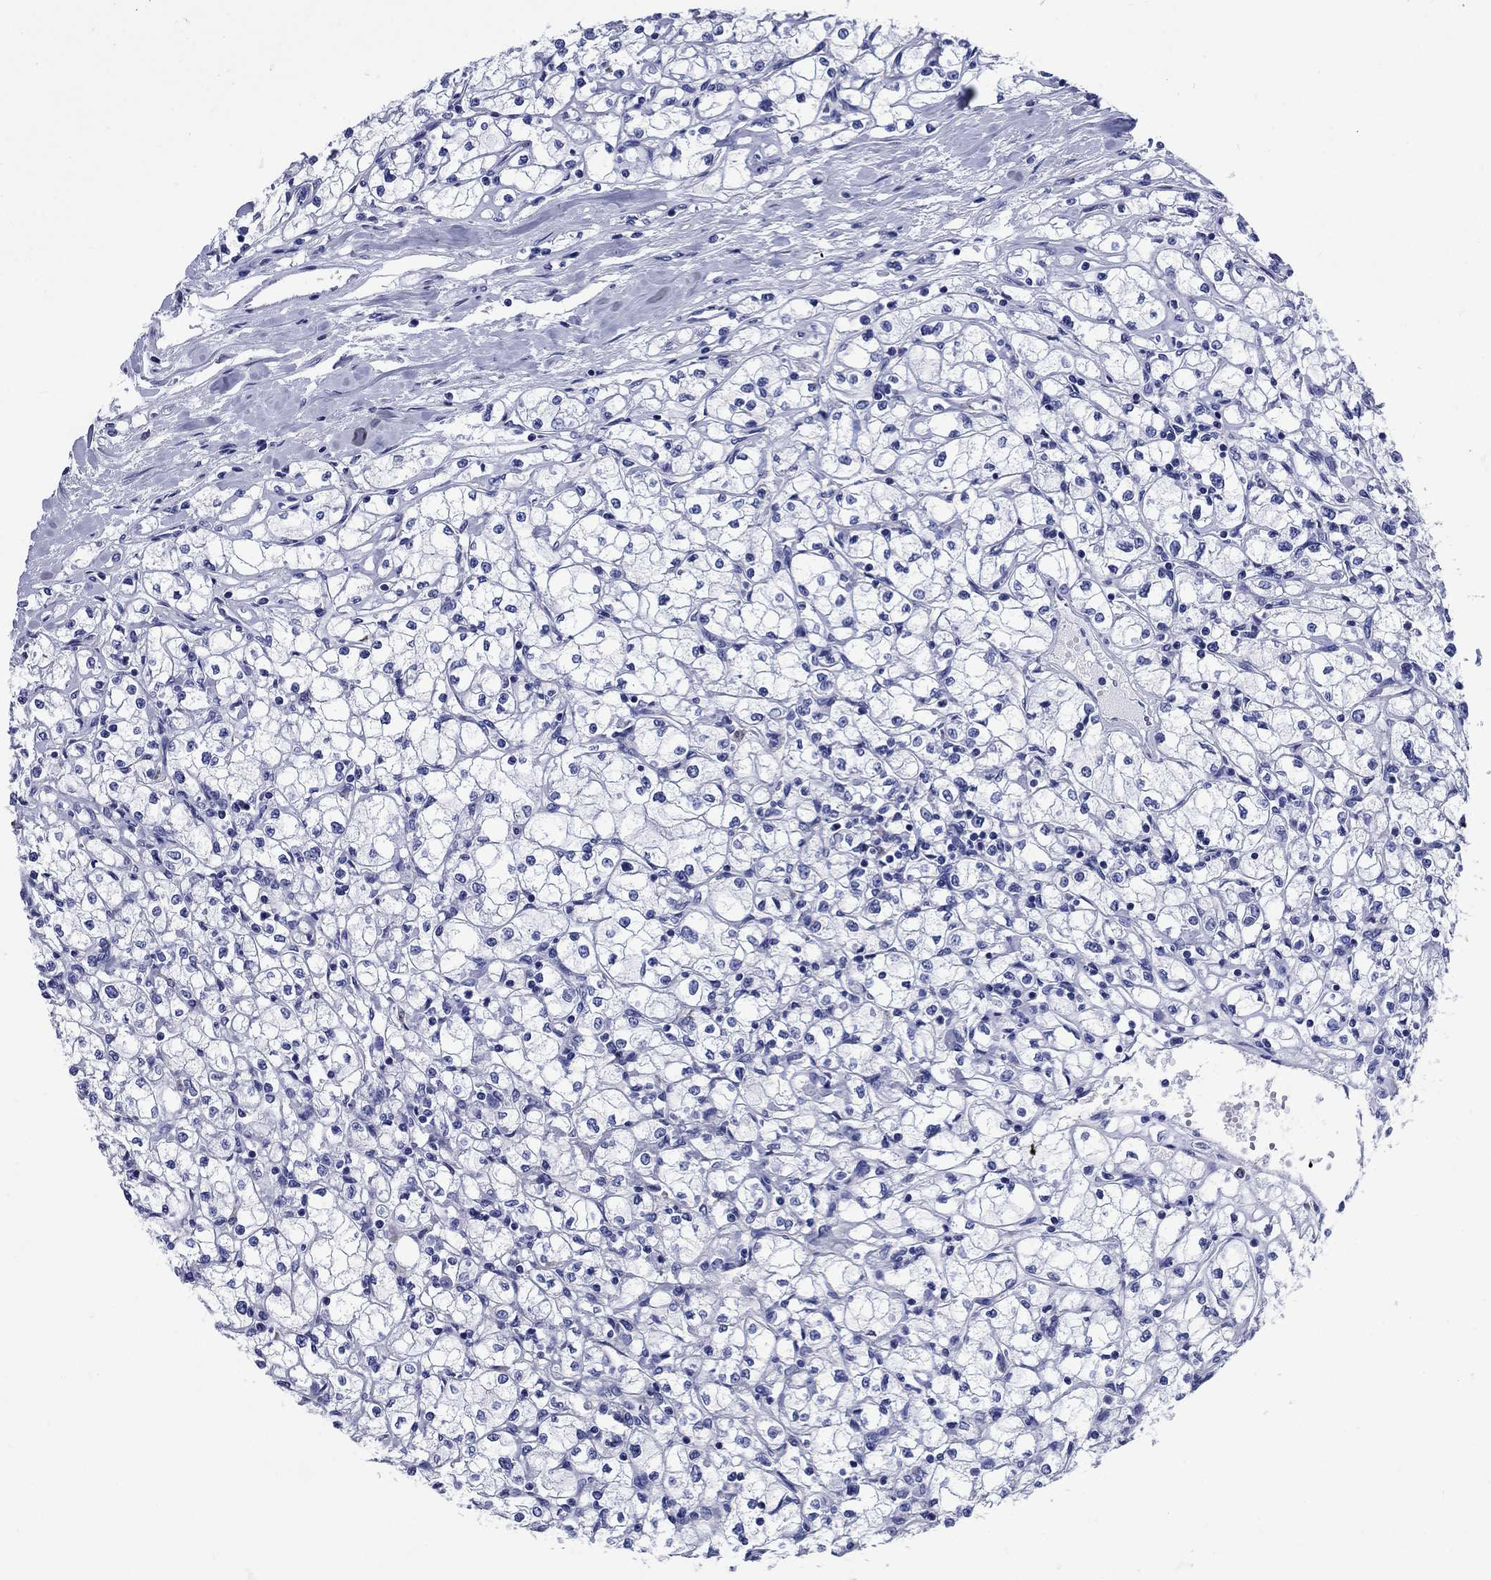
{"staining": {"intensity": "negative", "quantity": "none", "location": "none"}, "tissue": "renal cancer", "cell_type": "Tumor cells", "image_type": "cancer", "snomed": [{"axis": "morphology", "description": "Adenocarcinoma, NOS"}, {"axis": "topography", "description": "Kidney"}], "caption": "The micrograph displays no significant positivity in tumor cells of renal adenocarcinoma. Brightfield microscopy of immunohistochemistry stained with DAB (3,3'-diaminobenzidine) (brown) and hematoxylin (blue), captured at high magnification.", "gene": "SLC1A2", "patient": {"sex": "male", "age": 67}}